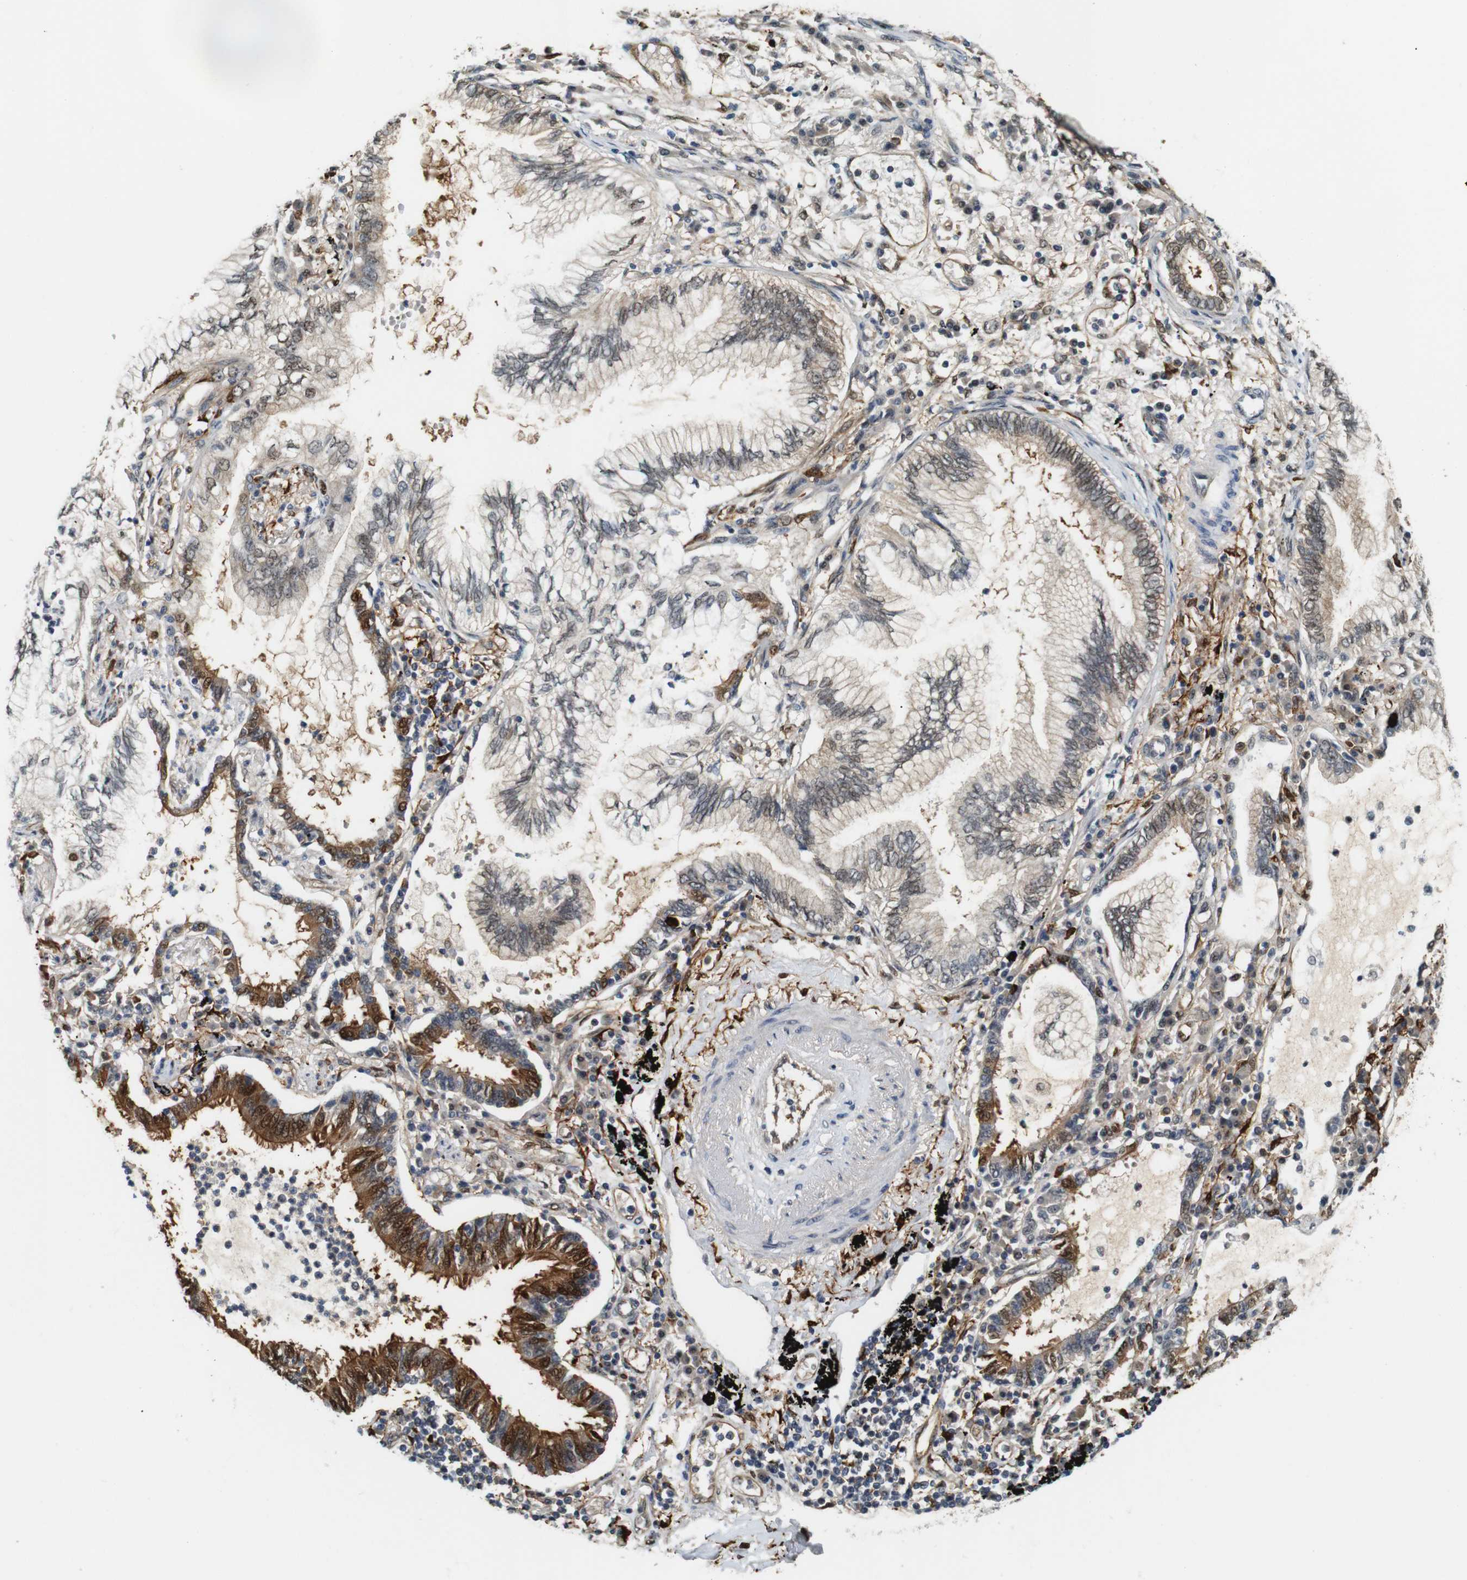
{"staining": {"intensity": "moderate", "quantity": "25%-75%", "location": "cytoplasmic/membranous,nuclear"}, "tissue": "lung cancer", "cell_type": "Tumor cells", "image_type": "cancer", "snomed": [{"axis": "morphology", "description": "Normal tissue, NOS"}, {"axis": "morphology", "description": "Adenocarcinoma, NOS"}, {"axis": "topography", "description": "Bronchus"}, {"axis": "topography", "description": "Lung"}], "caption": "A high-resolution image shows immunohistochemistry staining of adenocarcinoma (lung), which displays moderate cytoplasmic/membranous and nuclear positivity in approximately 25%-75% of tumor cells.", "gene": "LXN", "patient": {"sex": "female", "age": 70}}